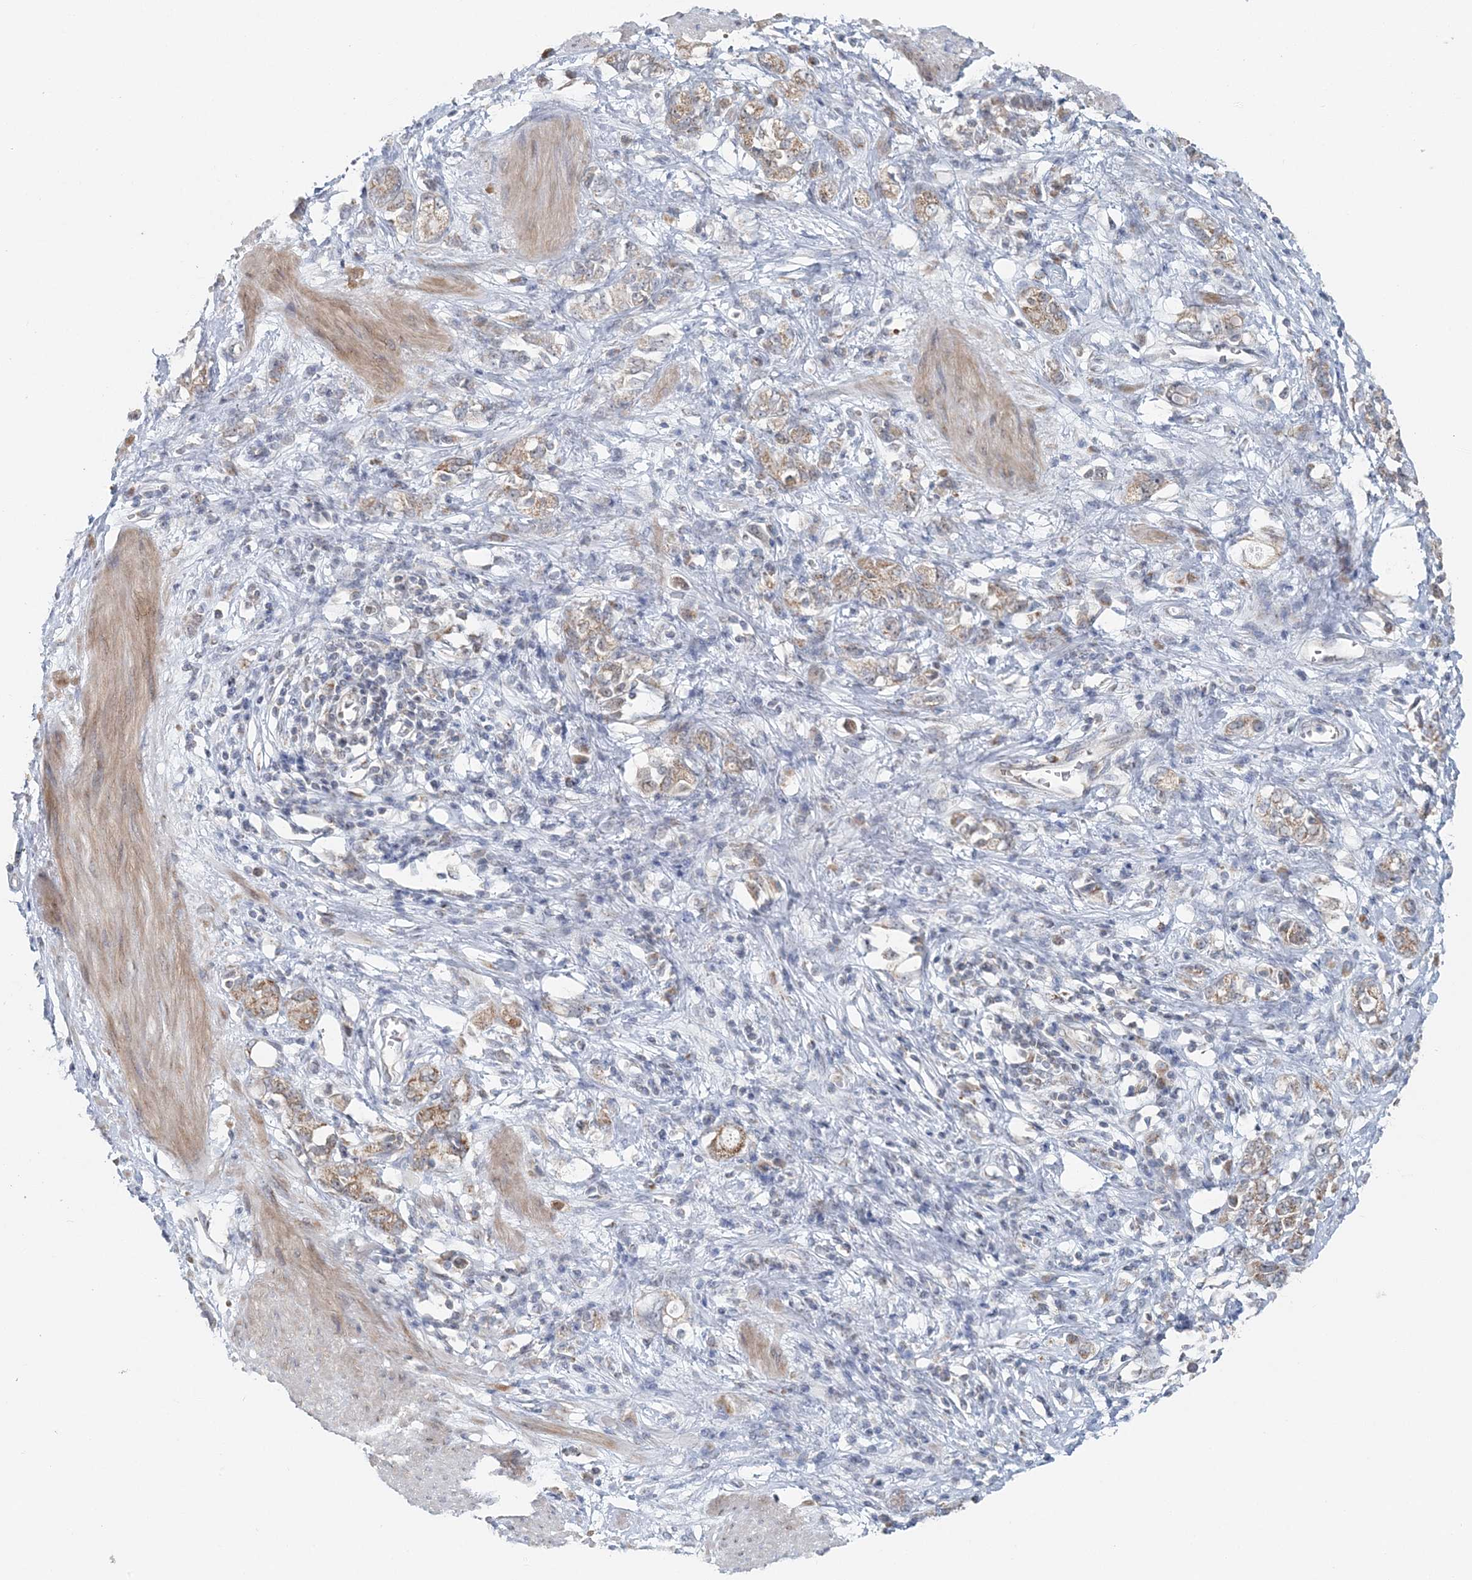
{"staining": {"intensity": "moderate", "quantity": ">75%", "location": "cytoplasmic/membranous"}, "tissue": "stomach cancer", "cell_type": "Tumor cells", "image_type": "cancer", "snomed": [{"axis": "morphology", "description": "Adenocarcinoma, NOS"}, {"axis": "topography", "description": "Stomach"}], "caption": "This image demonstrates stomach cancer (adenocarcinoma) stained with IHC to label a protein in brown. The cytoplasmic/membranous of tumor cells show moderate positivity for the protein. Nuclei are counter-stained blue.", "gene": "RNF150", "patient": {"sex": "female", "age": 76}}